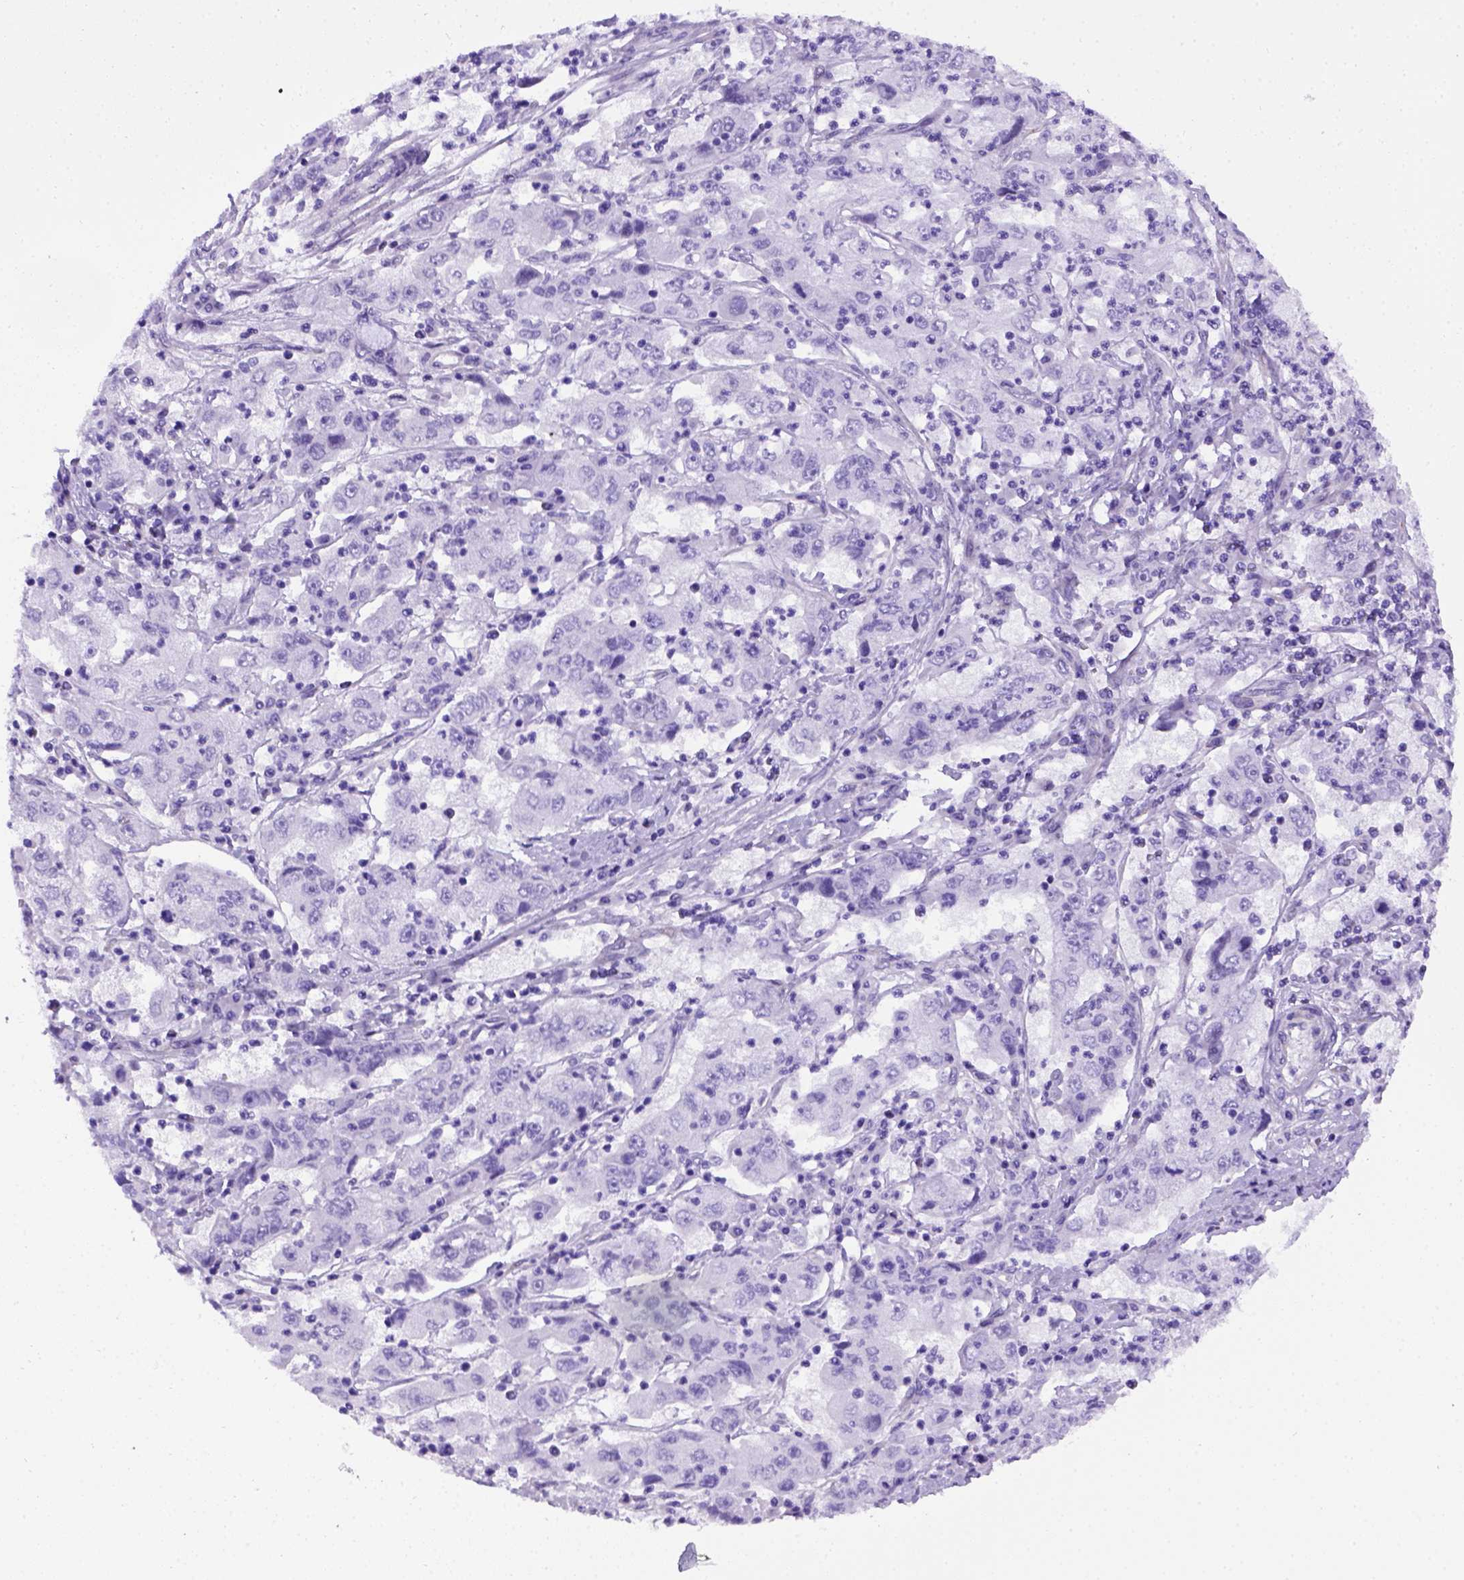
{"staining": {"intensity": "negative", "quantity": "none", "location": "none"}, "tissue": "cervical cancer", "cell_type": "Tumor cells", "image_type": "cancer", "snomed": [{"axis": "morphology", "description": "Squamous cell carcinoma, NOS"}, {"axis": "topography", "description": "Cervix"}], "caption": "A histopathology image of cervical squamous cell carcinoma stained for a protein displays no brown staining in tumor cells.", "gene": "ADAM12", "patient": {"sex": "female", "age": 36}}